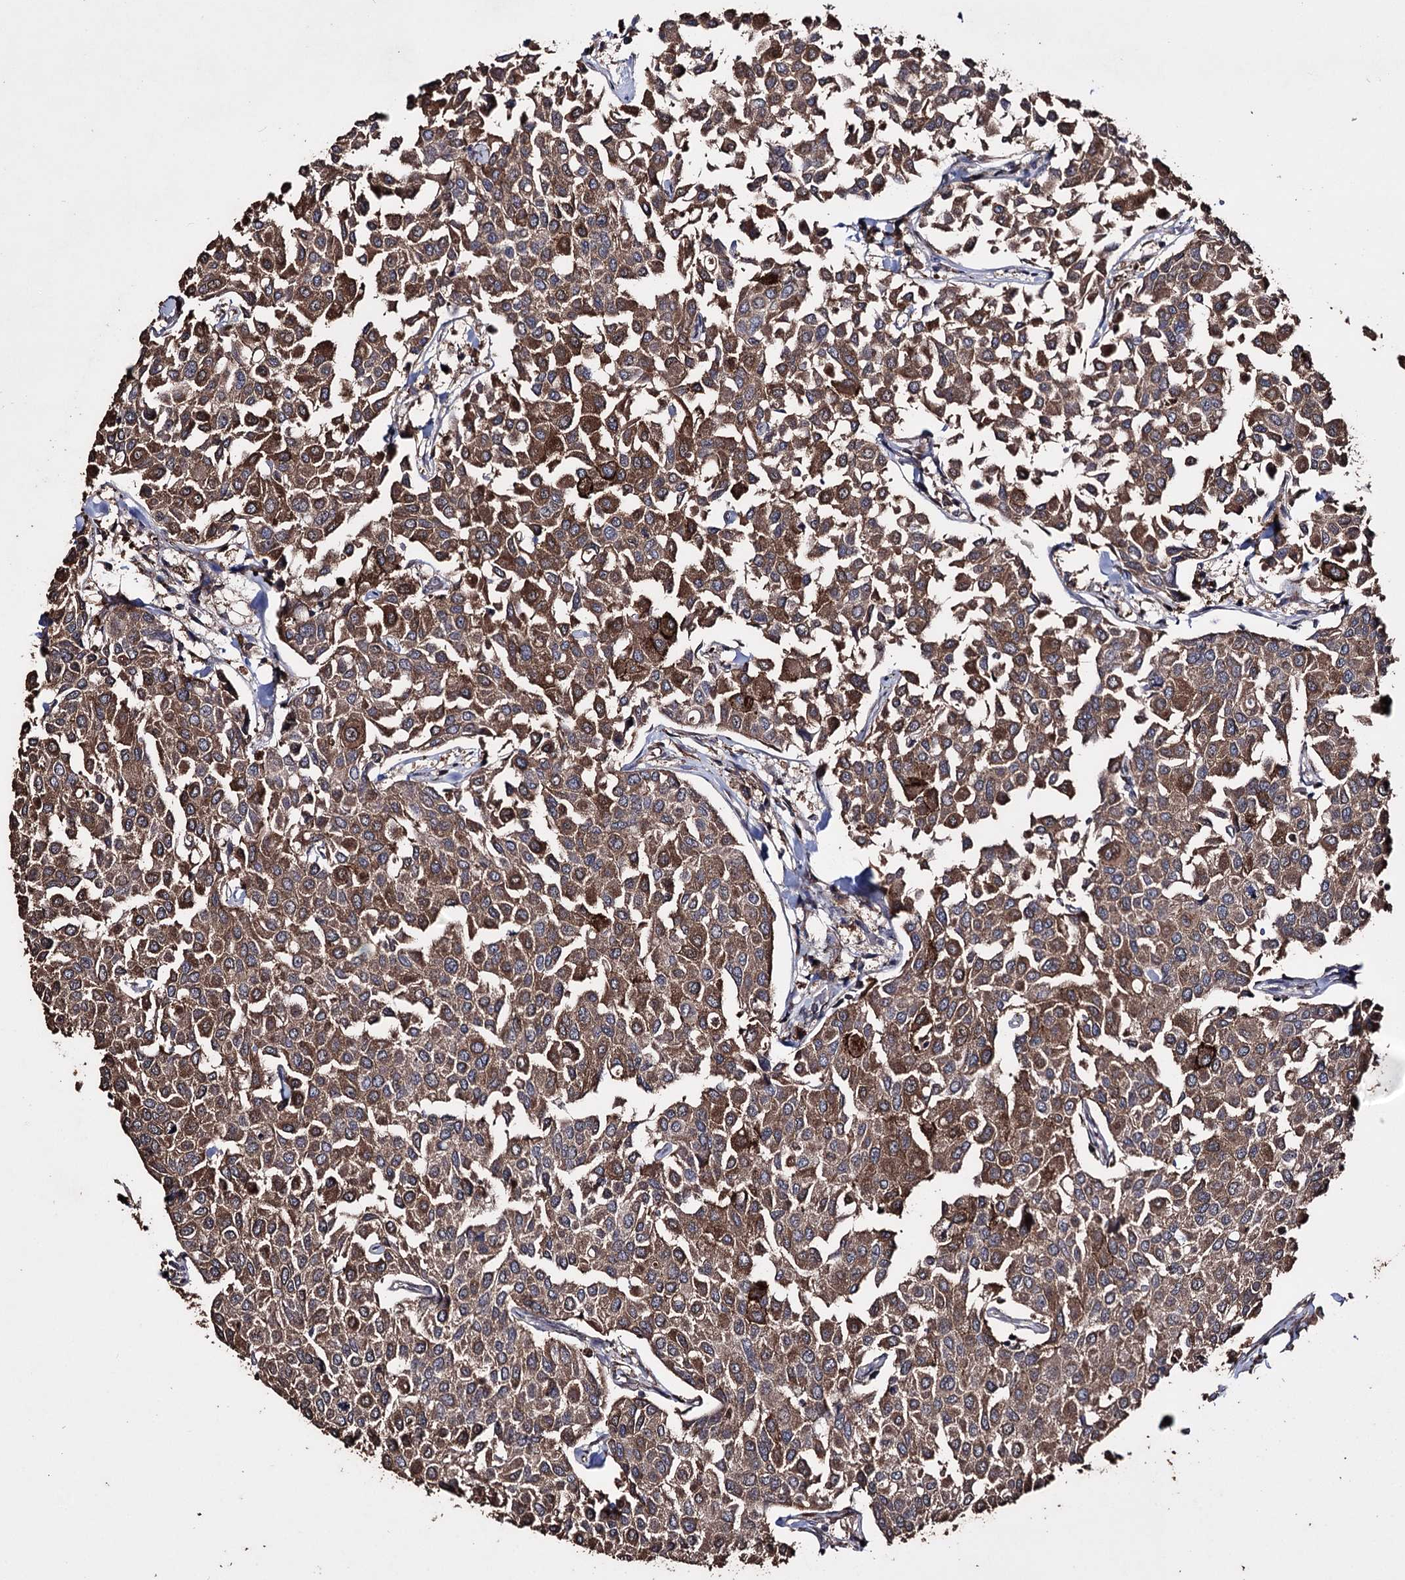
{"staining": {"intensity": "moderate", "quantity": ">75%", "location": "cytoplasmic/membranous"}, "tissue": "breast cancer", "cell_type": "Tumor cells", "image_type": "cancer", "snomed": [{"axis": "morphology", "description": "Duct carcinoma"}, {"axis": "topography", "description": "Breast"}], "caption": "Breast cancer was stained to show a protein in brown. There is medium levels of moderate cytoplasmic/membranous positivity in approximately >75% of tumor cells.", "gene": "ZNF662", "patient": {"sex": "female", "age": 55}}